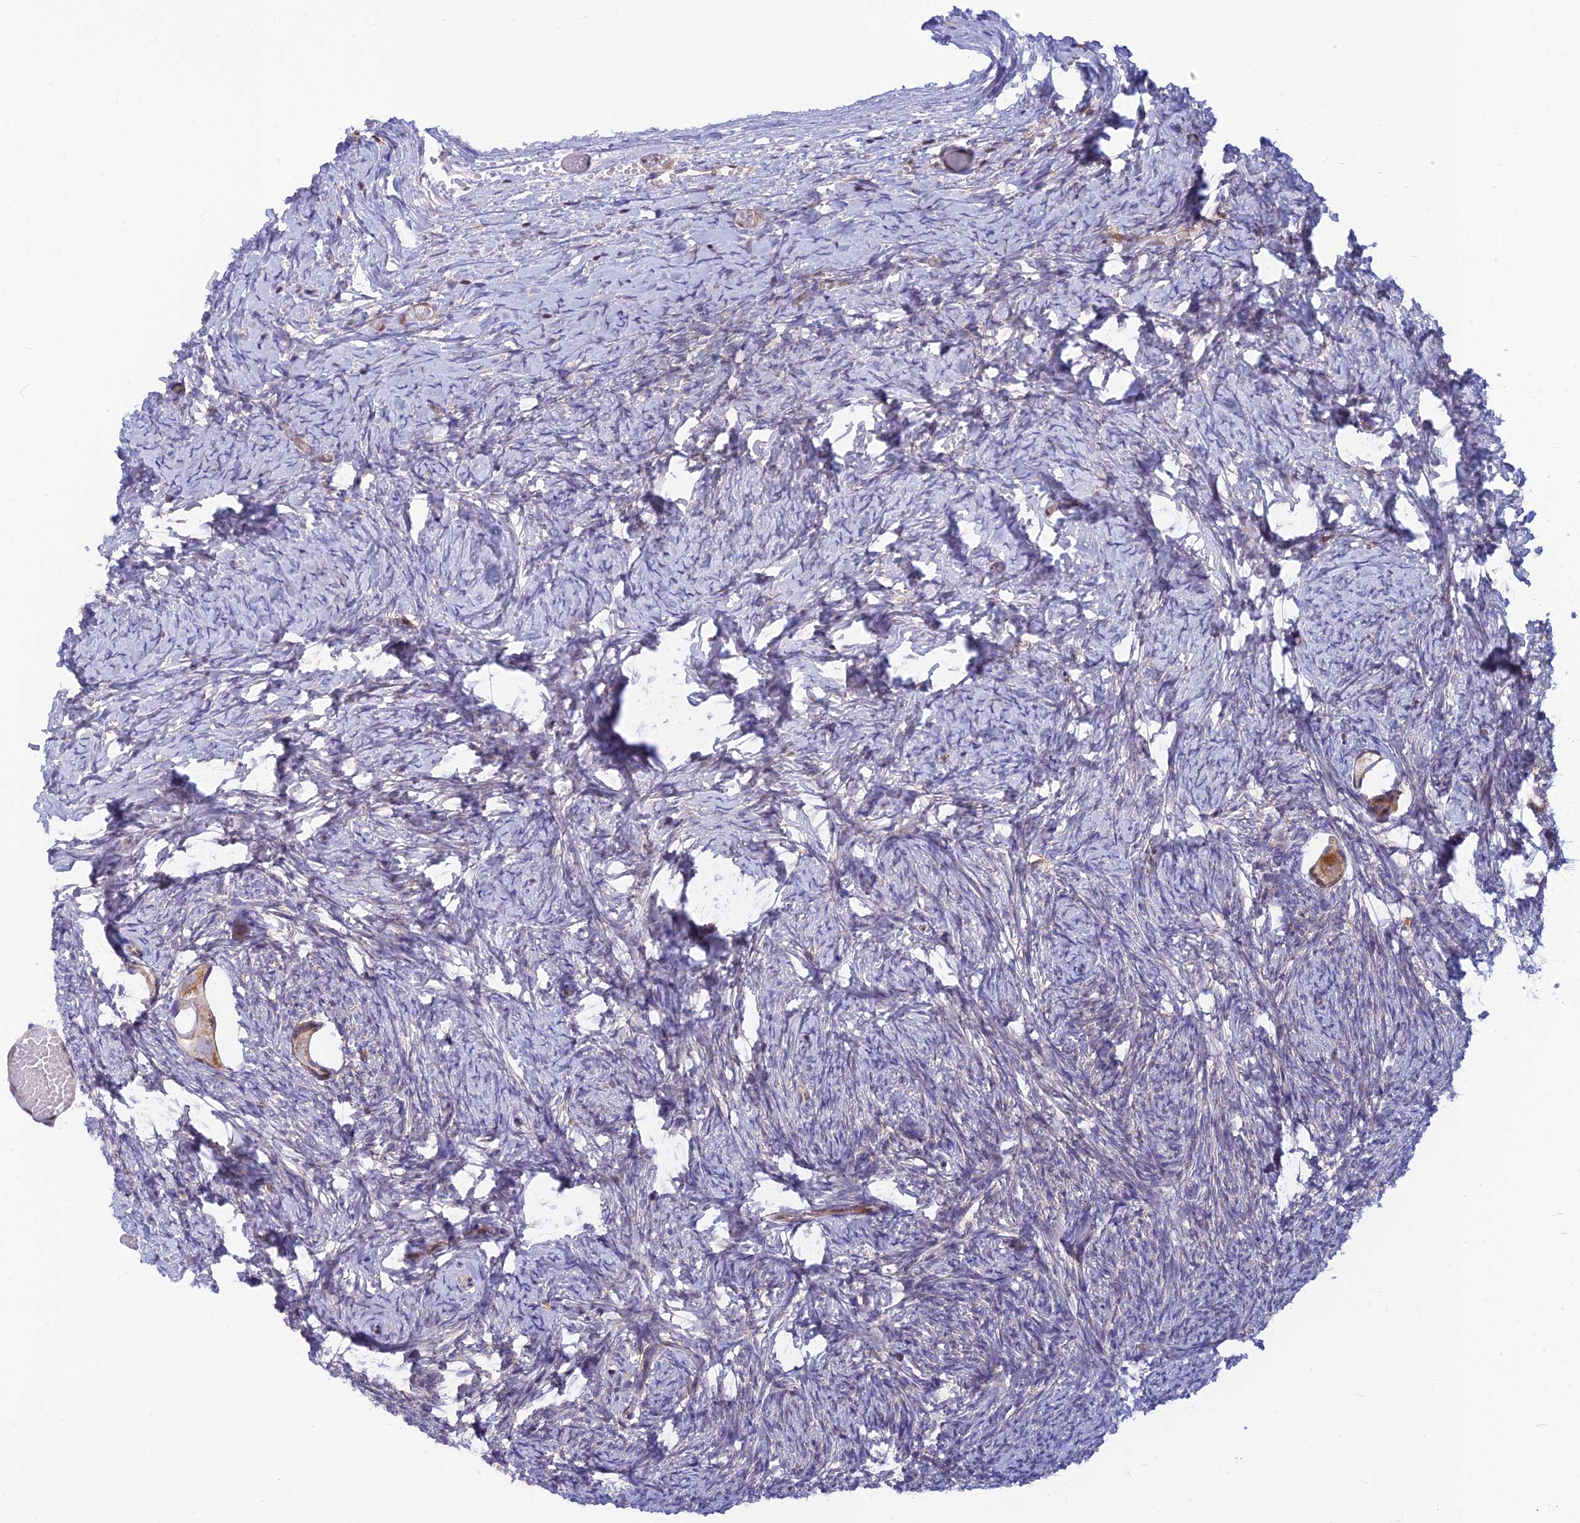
{"staining": {"intensity": "moderate", "quantity": "25%-75%", "location": "cytoplasmic/membranous"}, "tissue": "ovary", "cell_type": "Follicle cells", "image_type": "normal", "snomed": [{"axis": "morphology", "description": "Normal tissue, NOS"}, {"axis": "topography", "description": "Ovary"}], "caption": "Ovary stained for a protein exhibits moderate cytoplasmic/membranous positivity in follicle cells. (DAB = brown stain, brightfield microscopy at high magnification).", "gene": "LYSMD2", "patient": {"sex": "female", "age": 27}}